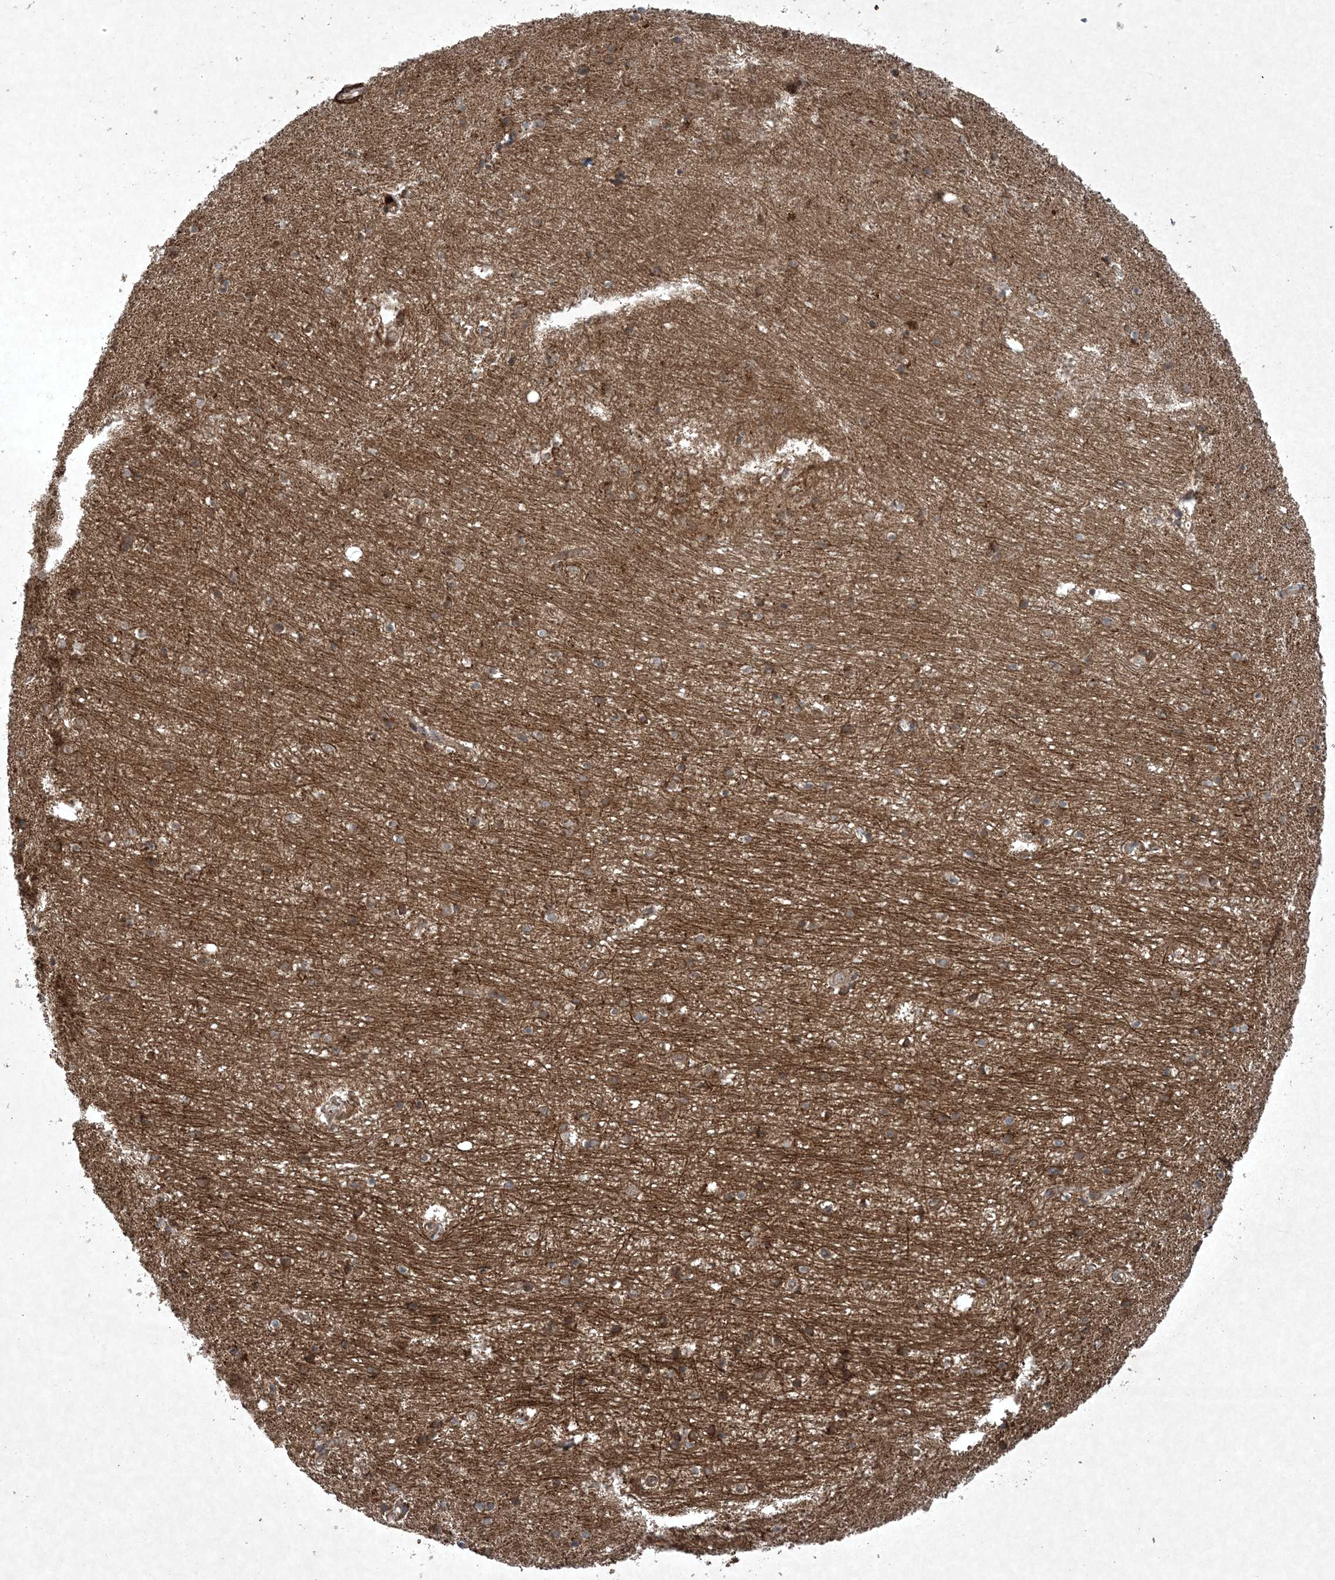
{"staining": {"intensity": "moderate", "quantity": ">75%", "location": "cytoplasmic/membranous"}, "tissue": "hippocampus", "cell_type": "Glial cells", "image_type": "normal", "snomed": [{"axis": "morphology", "description": "Normal tissue, NOS"}, {"axis": "topography", "description": "Hippocampus"}], "caption": "This image displays benign hippocampus stained with IHC to label a protein in brown. The cytoplasmic/membranous of glial cells show moderate positivity for the protein. Nuclei are counter-stained blue.", "gene": "GNG5", "patient": {"sex": "female", "age": 64}}